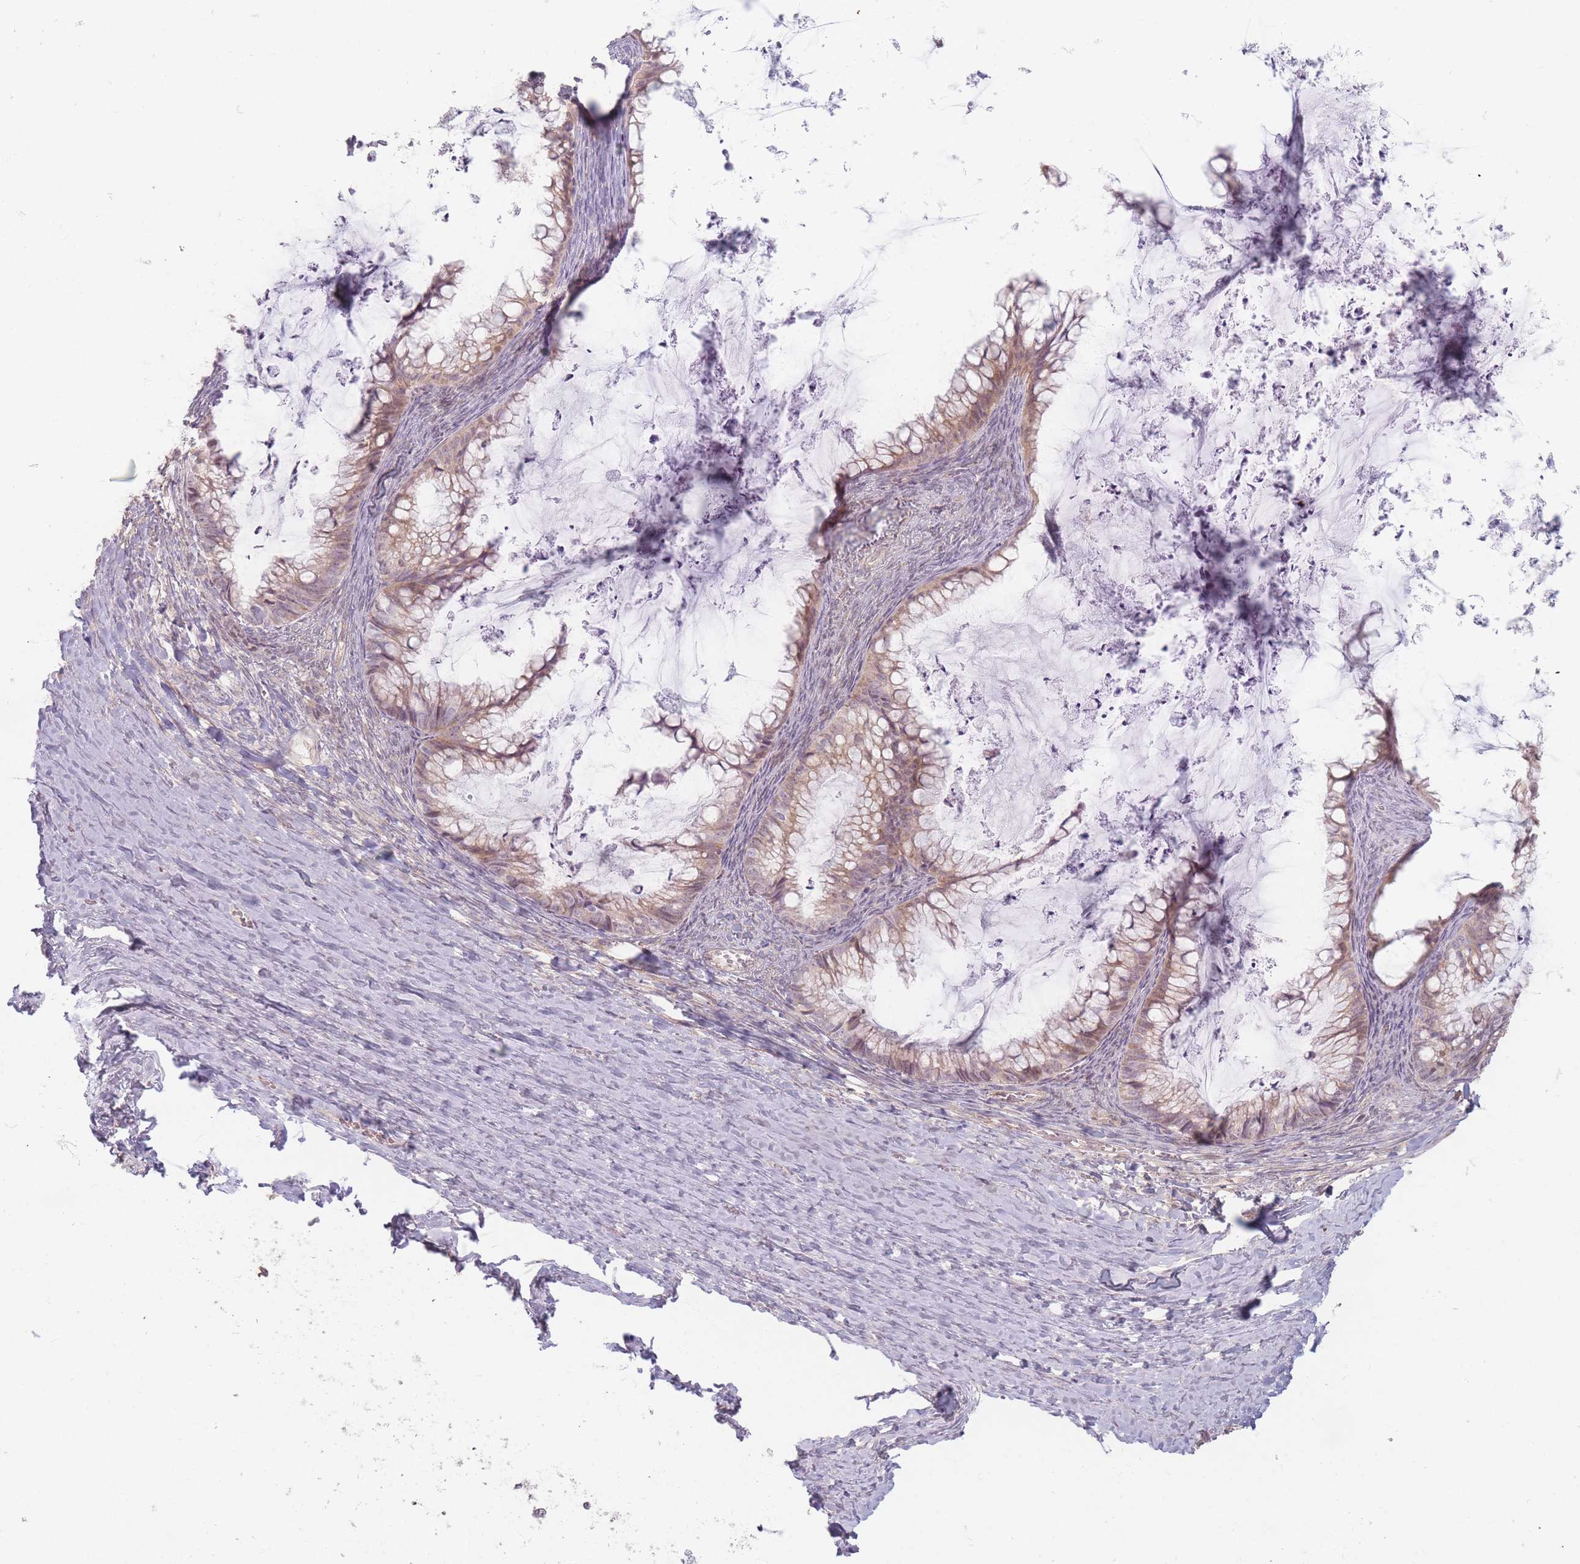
{"staining": {"intensity": "moderate", "quantity": ">75%", "location": "cytoplasmic/membranous"}, "tissue": "ovarian cancer", "cell_type": "Tumor cells", "image_type": "cancer", "snomed": [{"axis": "morphology", "description": "Cystadenocarcinoma, mucinous, NOS"}, {"axis": "topography", "description": "Ovary"}], "caption": "An immunohistochemistry image of neoplastic tissue is shown. Protein staining in brown shows moderate cytoplasmic/membranous positivity in mucinous cystadenocarcinoma (ovarian) within tumor cells. (DAB (3,3'-diaminobenzidine) IHC with brightfield microscopy, high magnification).", "gene": "GABRA6", "patient": {"sex": "female", "age": 35}}